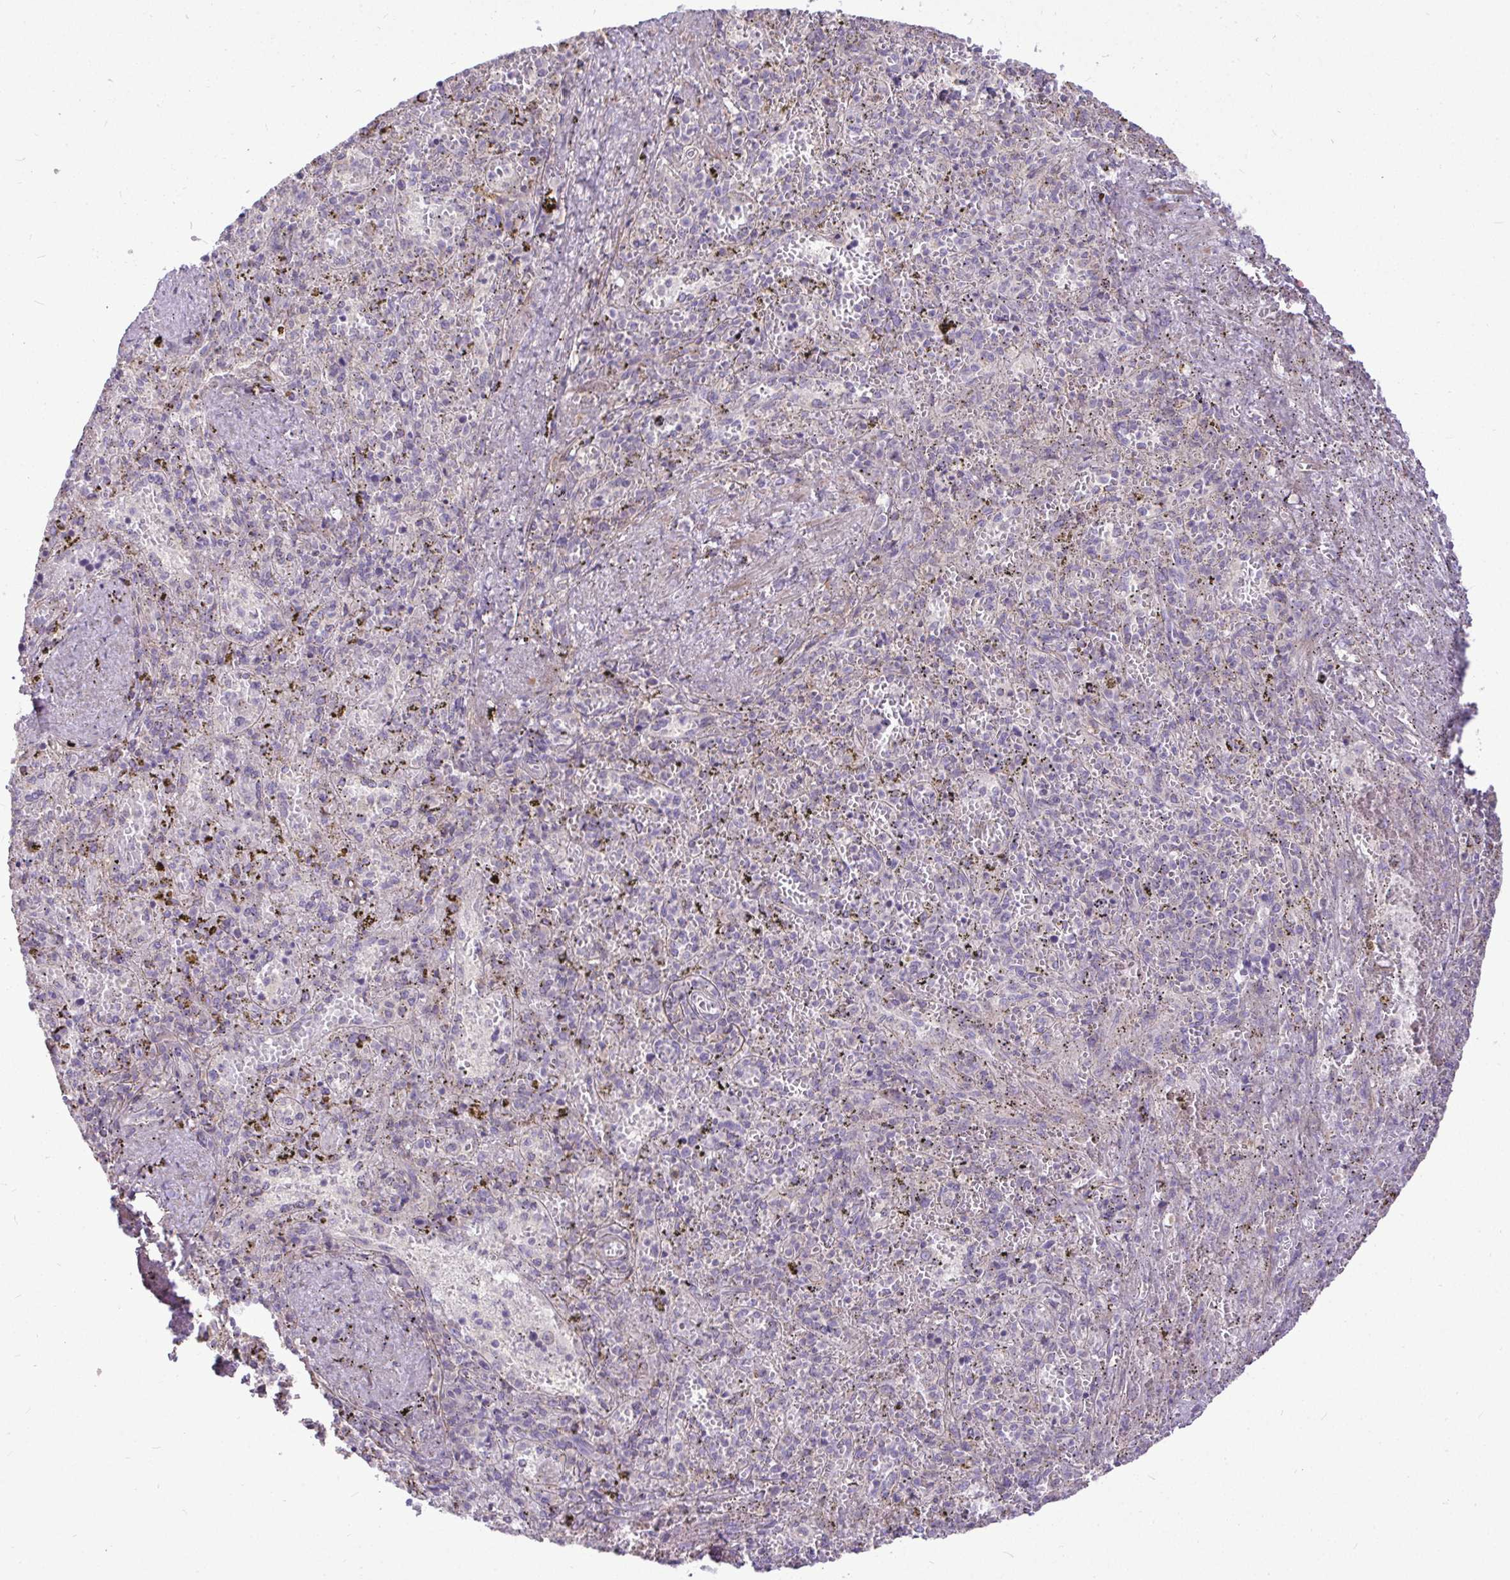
{"staining": {"intensity": "negative", "quantity": "none", "location": "none"}, "tissue": "spleen", "cell_type": "Cells in red pulp", "image_type": "normal", "snomed": [{"axis": "morphology", "description": "Normal tissue, NOS"}, {"axis": "topography", "description": "Spleen"}], "caption": "Benign spleen was stained to show a protein in brown. There is no significant staining in cells in red pulp.", "gene": "STRIP1", "patient": {"sex": "female", "age": 50}}